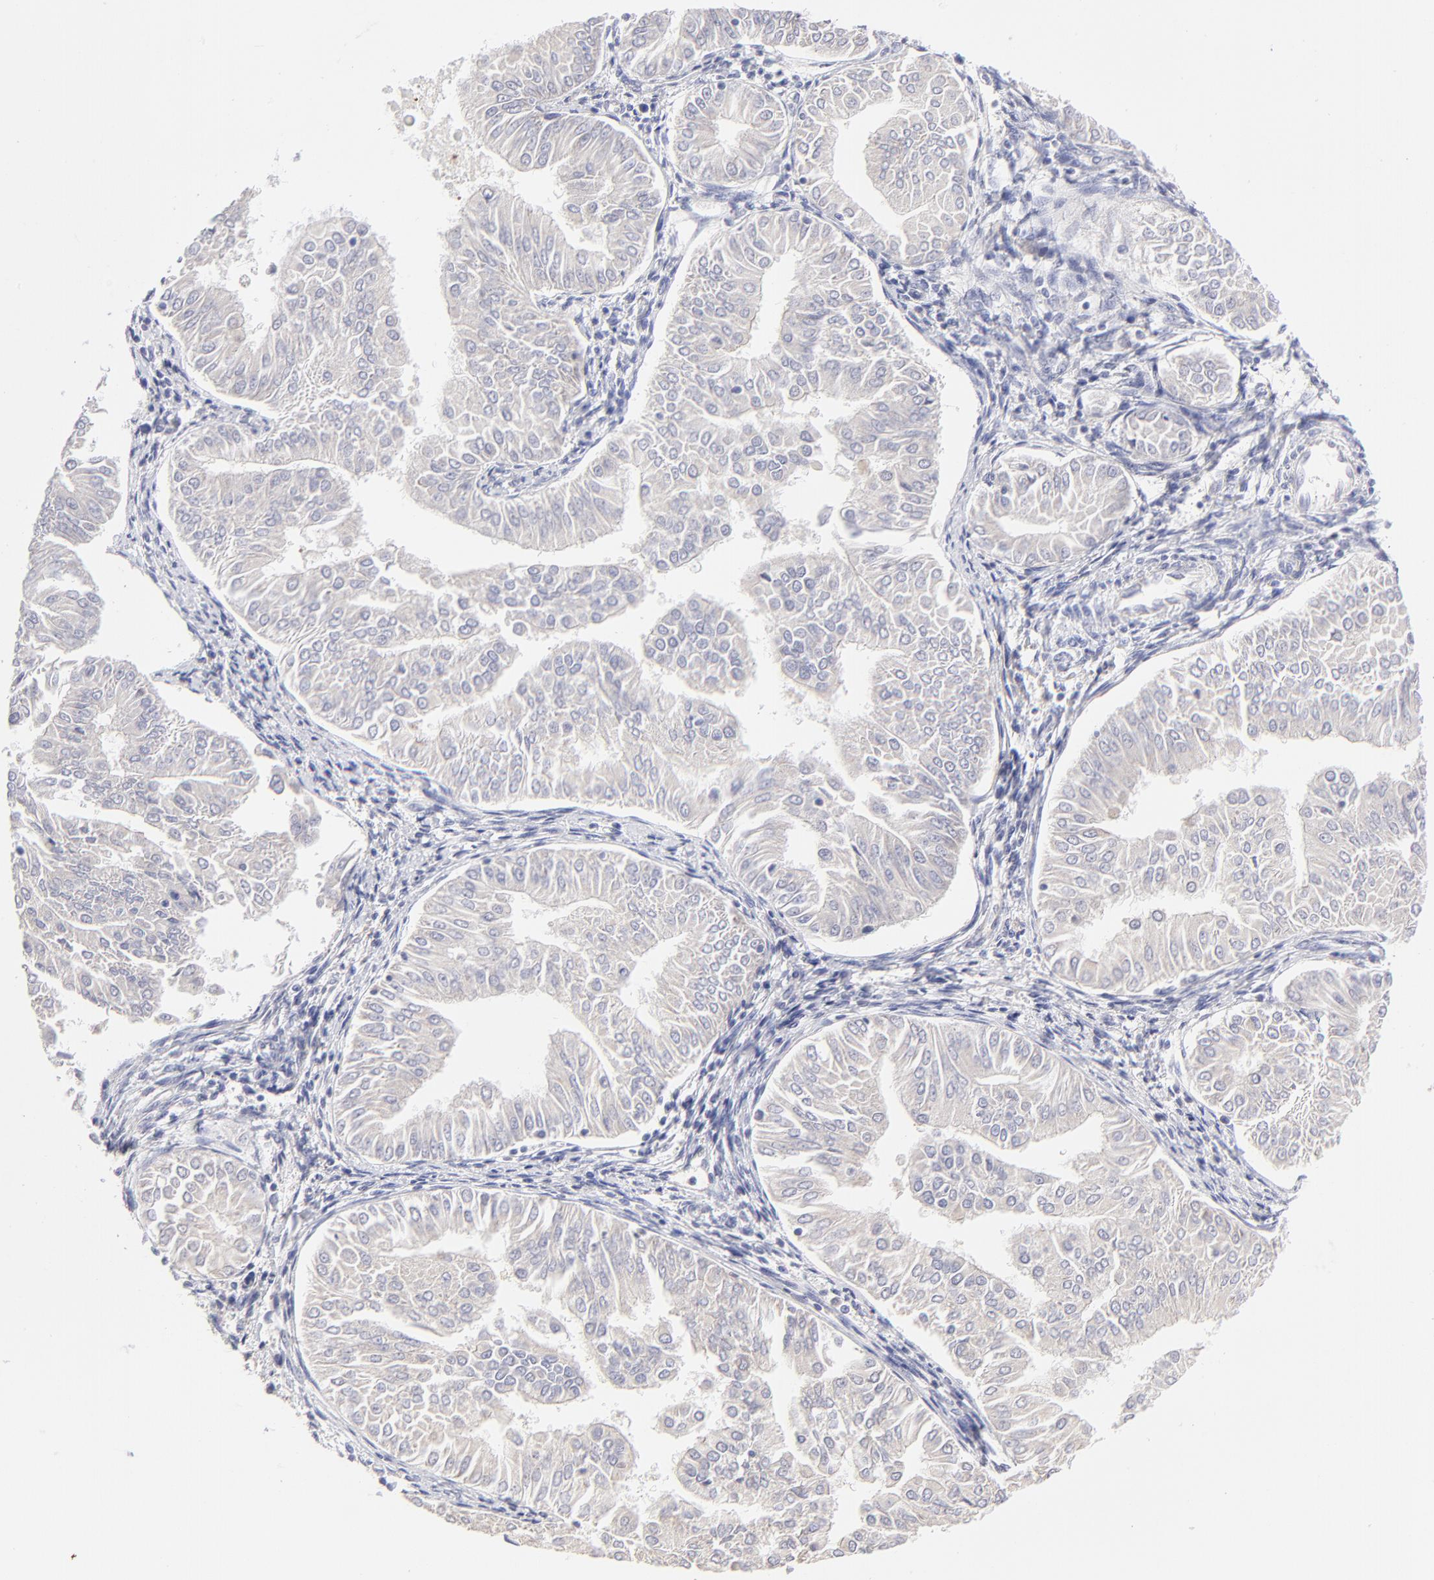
{"staining": {"intensity": "negative", "quantity": "none", "location": "none"}, "tissue": "endometrial cancer", "cell_type": "Tumor cells", "image_type": "cancer", "snomed": [{"axis": "morphology", "description": "Adenocarcinoma, NOS"}, {"axis": "topography", "description": "Endometrium"}], "caption": "Protein analysis of endometrial cancer shows no significant staining in tumor cells. (Immunohistochemistry, brightfield microscopy, high magnification).", "gene": "BTG2", "patient": {"sex": "female", "age": 53}}